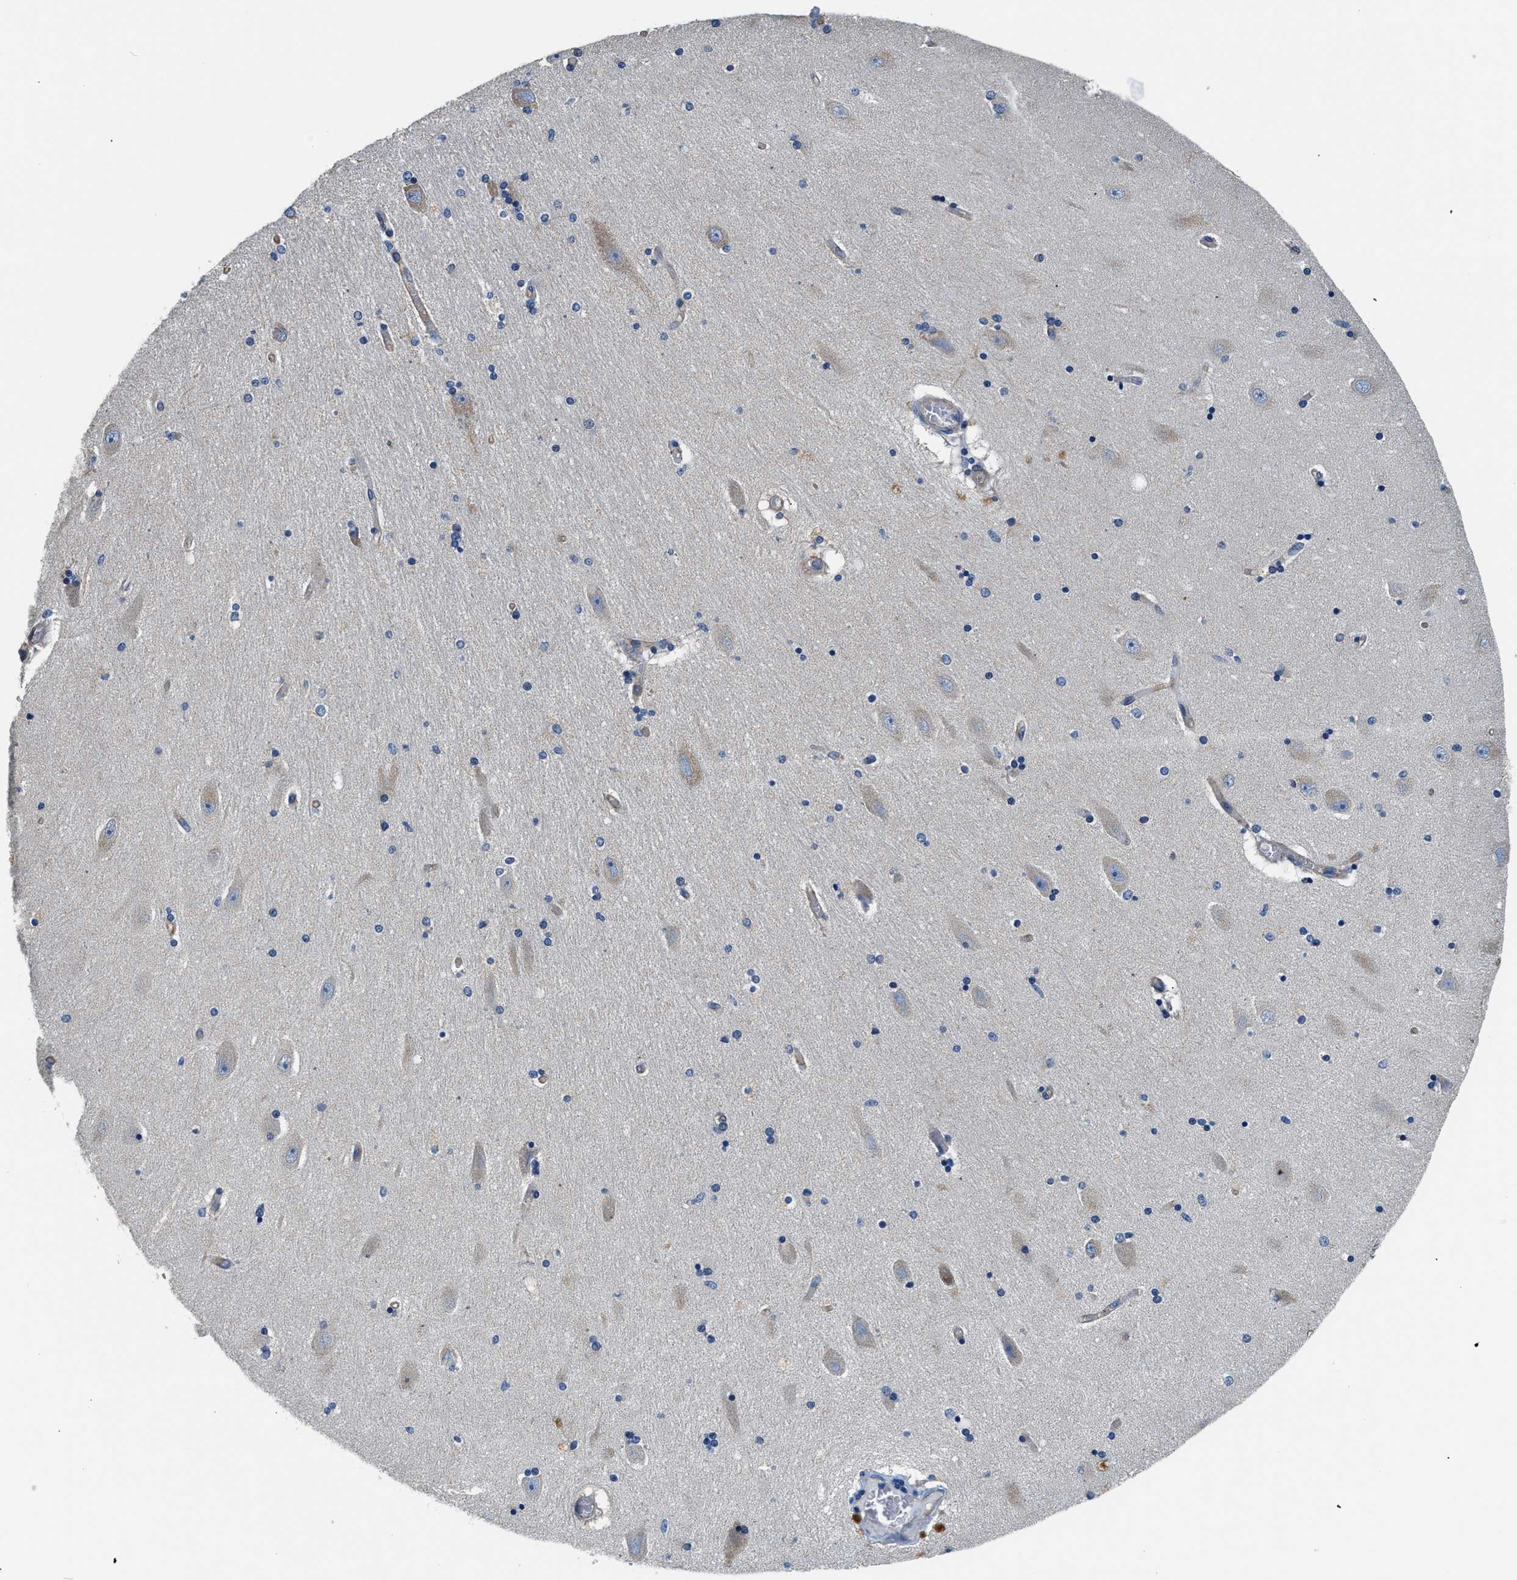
{"staining": {"intensity": "negative", "quantity": "none", "location": "none"}, "tissue": "hippocampus", "cell_type": "Glial cells", "image_type": "normal", "snomed": [{"axis": "morphology", "description": "Normal tissue, NOS"}, {"axis": "topography", "description": "Hippocampus"}], "caption": "This is an immunohistochemistry micrograph of normal human hippocampus. There is no positivity in glial cells.", "gene": "CSDE1", "patient": {"sex": "female", "age": 54}}